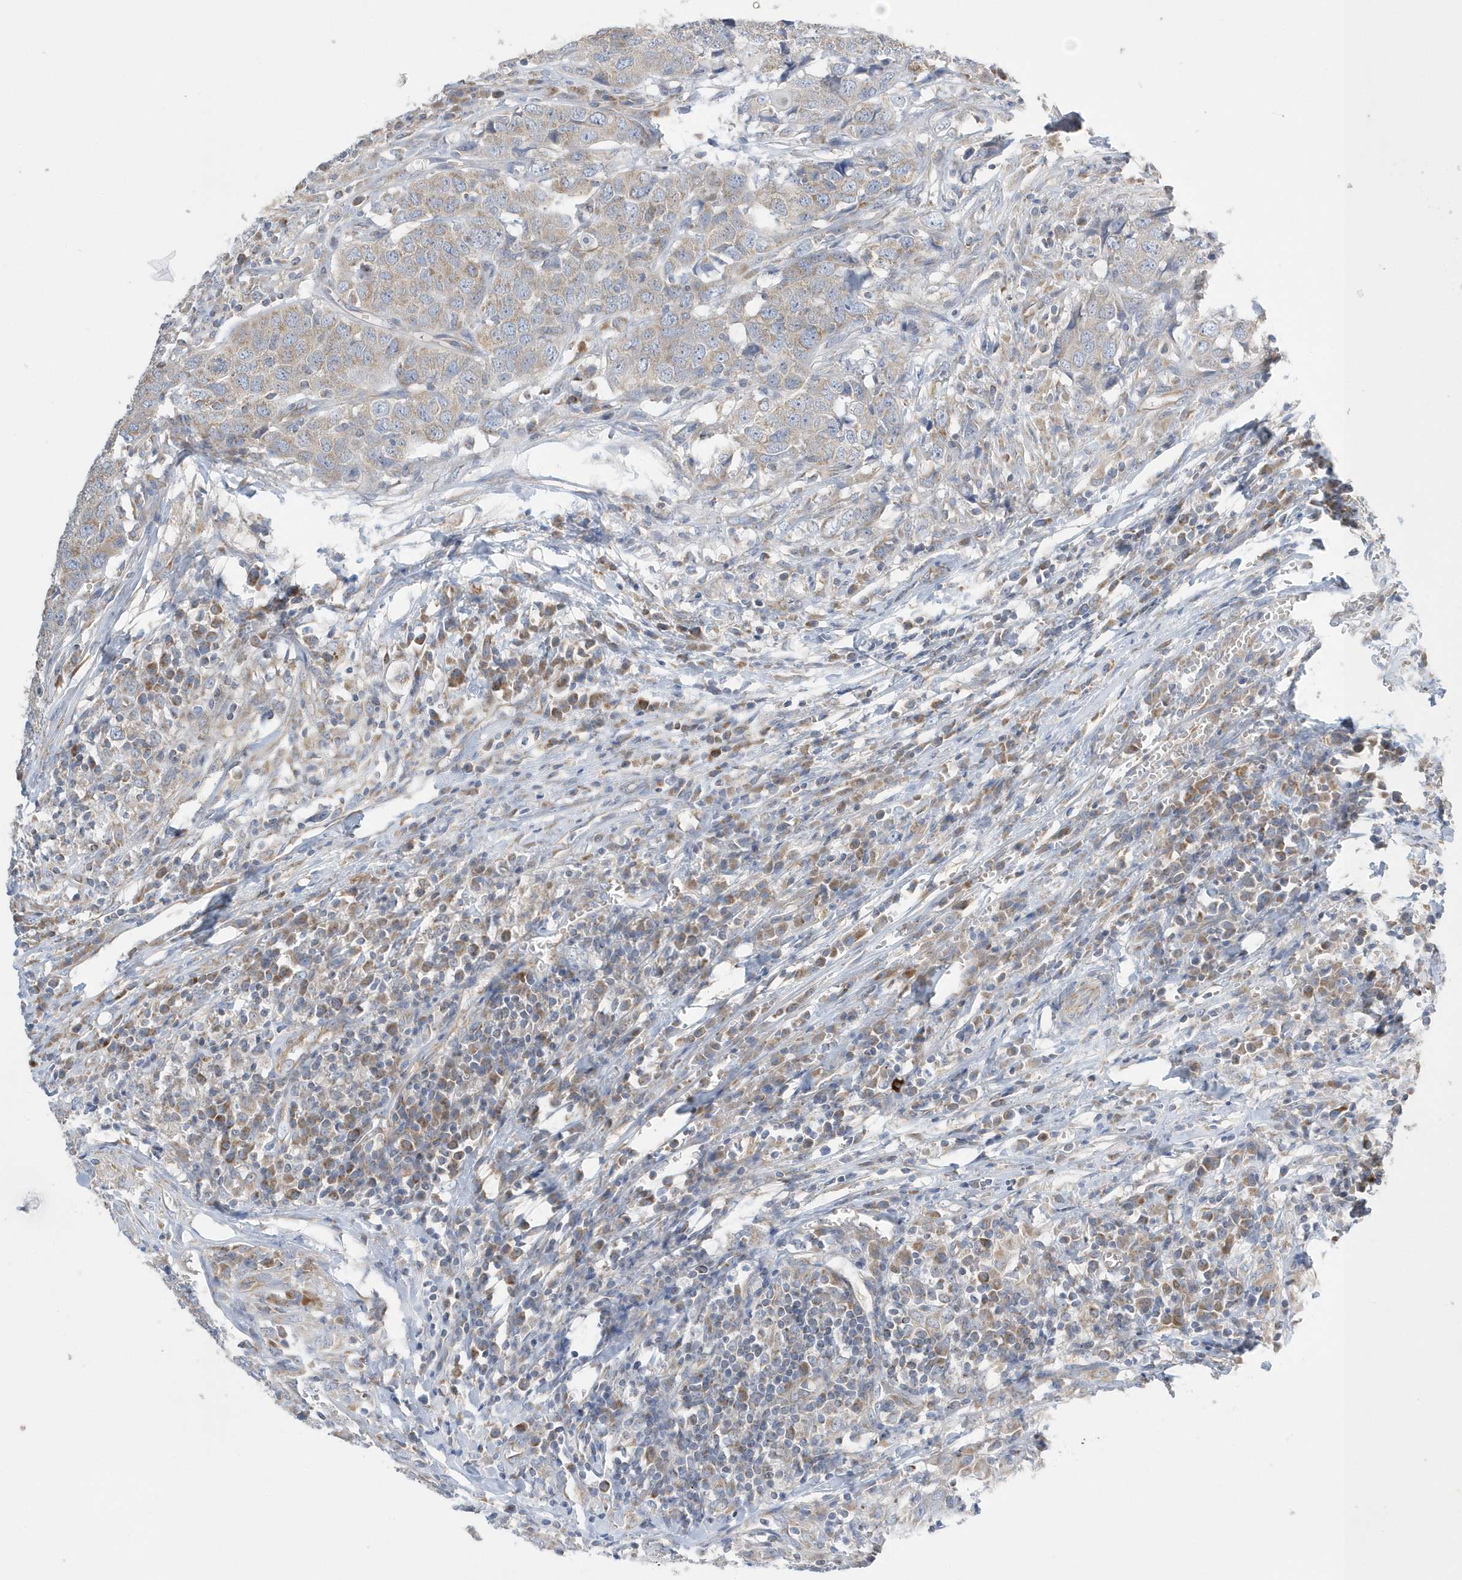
{"staining": {"intensity": "weak", "quantity": "25%-75%", "location": "cytoplasmic/membranous"}, "tissue": "head and neck cancer", "cell_type": "Tumor cells", "image_type": "cancer", "snomed": [{"axis": "morphology", "description": "Squamous cell carcinoma, NOS"}, {"axis": "topography", "description": "Head-Neck"}], "caption": "Tumor cells exhibit low levels of weak cytoplasmic/membranous positivity in about 25%-75% of cells in squamous cell carcinoma (head and neck). Nuclei are stained in blue.", "gene": "SPATA5", "patient": {"sex": "male", "age": 66}}